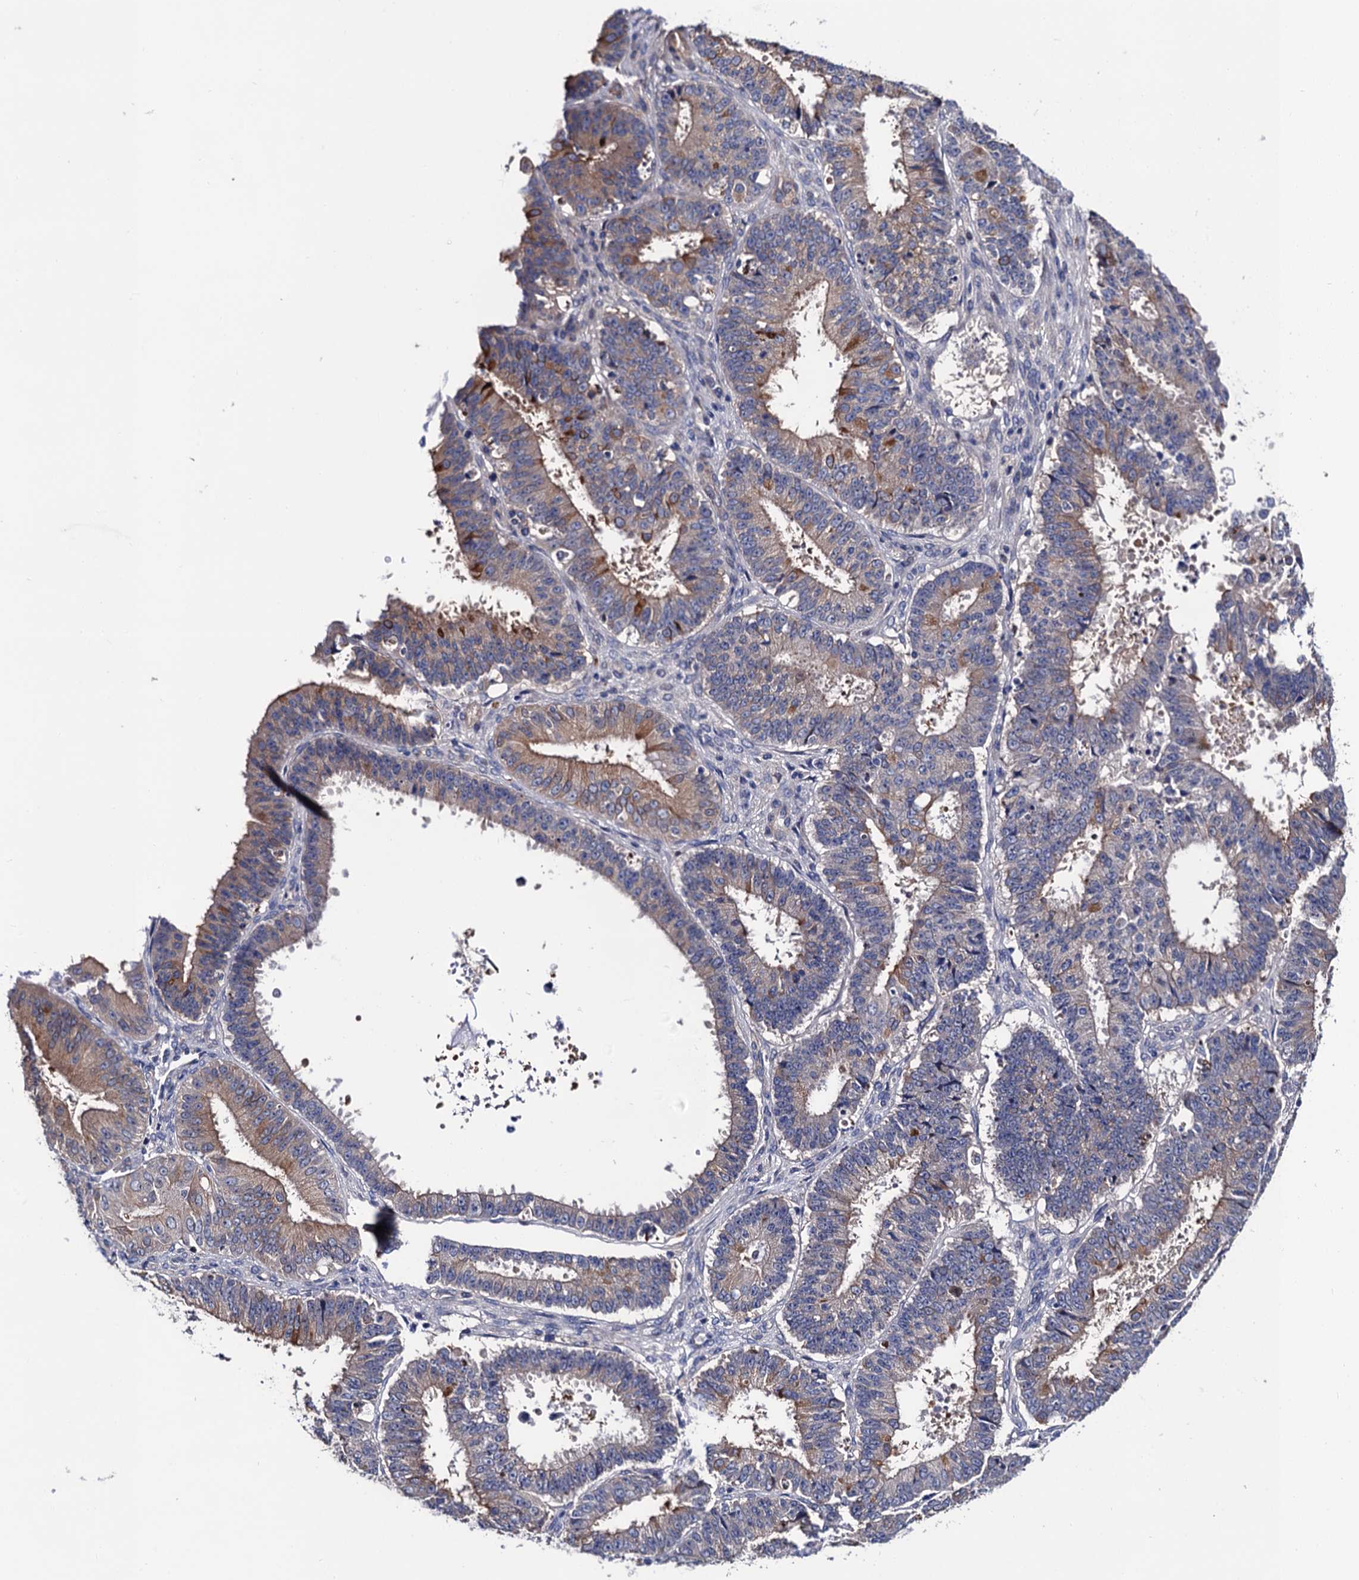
{"staining": {"intensity": "moderate", "quantity": "<25%", "location": "cytoplasmic/membranous"}, "tissue": "ovarian cancer", "cell_type": "Tumor cells", "image_type": "cancer", "snomed": [{"axis": "morphology", "description": "Carcinoma, endometroid"}, {"axis": "topography", "description": "Appendix"}, {"axis": "topography", "description": "Ovary"}], "caption": "An image showing moderate cytoplasmic/membranous staining in approximately <25% of tumor cells in ovarian cancer, as visualized by brown immunohistochemical staining.", "gene": "ZDHHC18", "patient": {"sex": "female", "age": 42}}